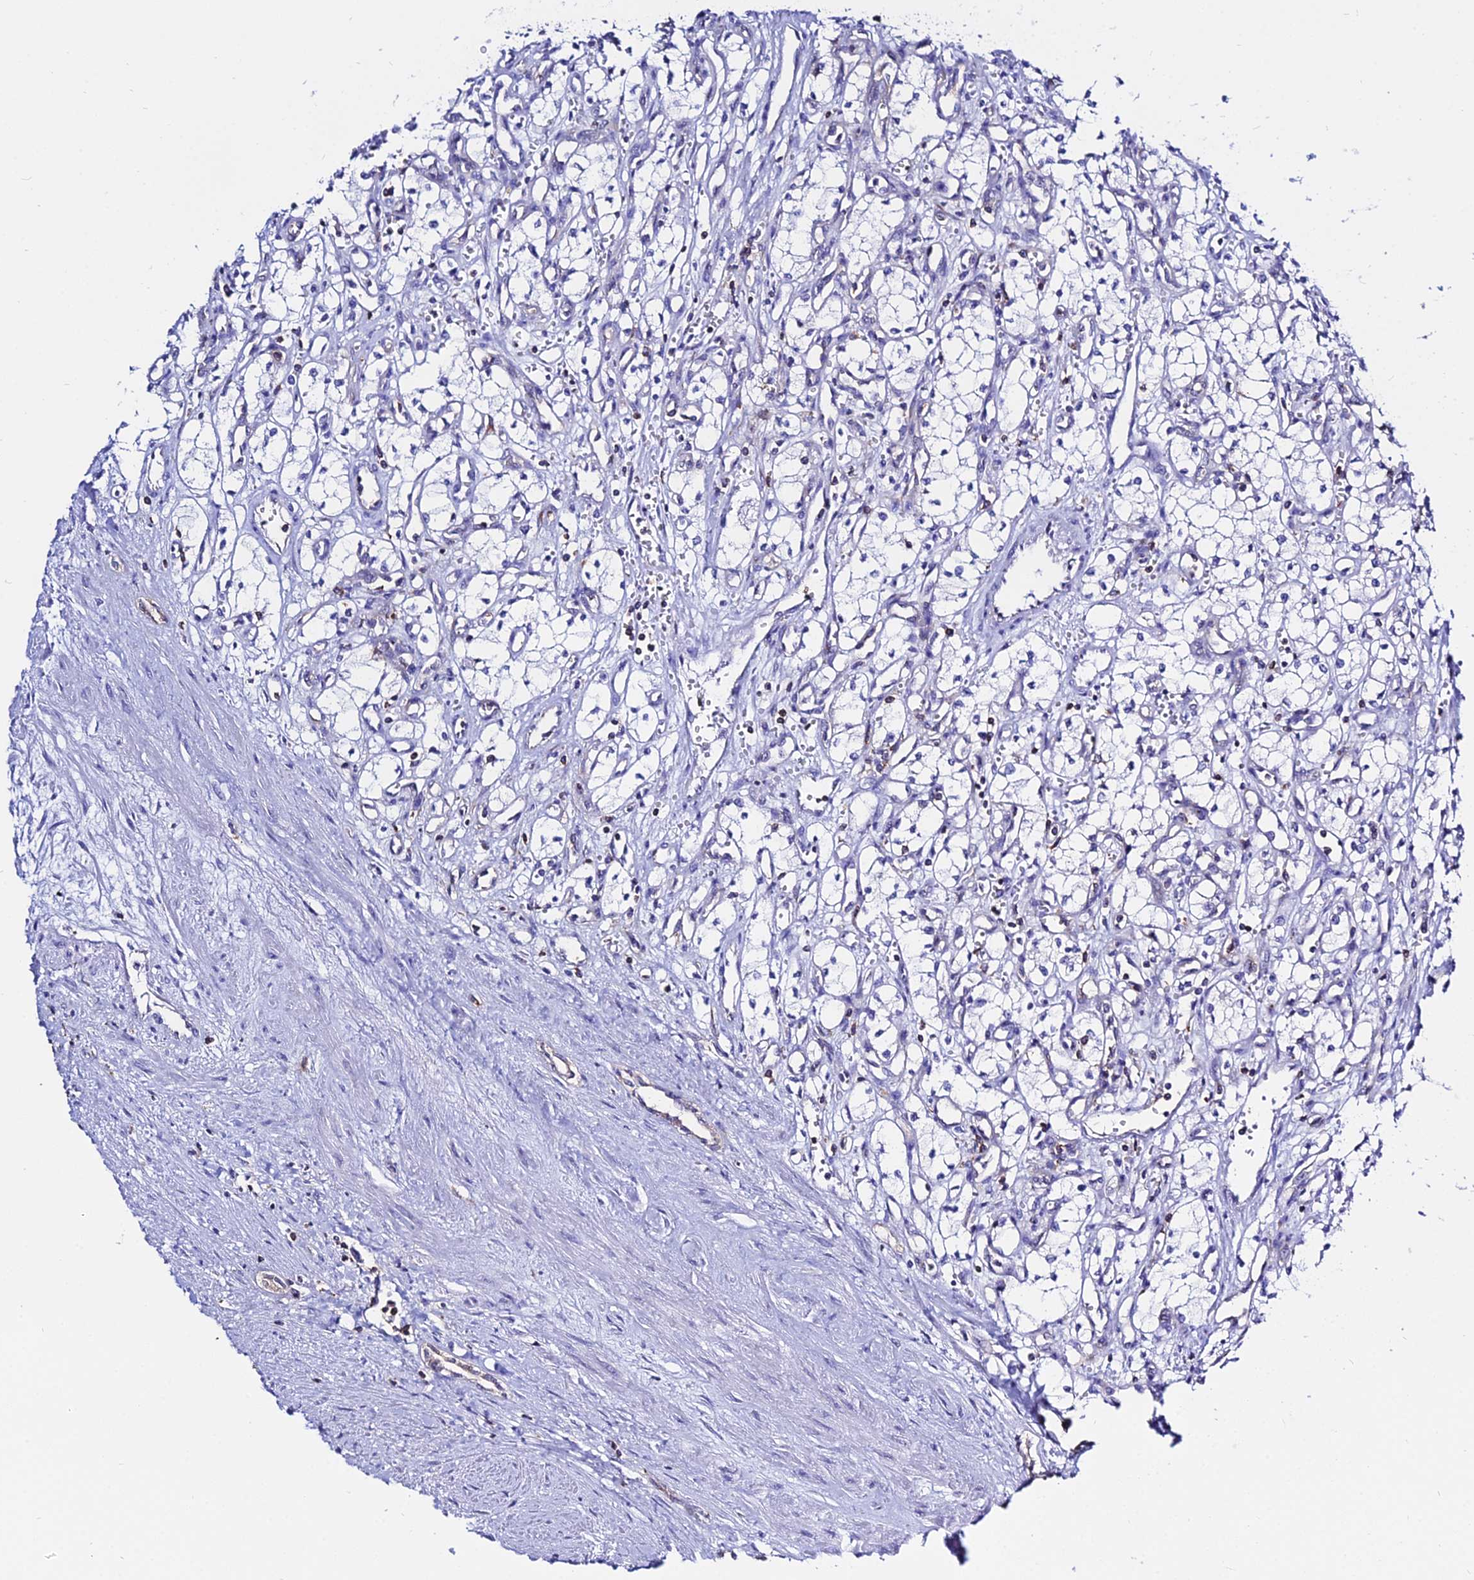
{"staining": {"intensity": "negative", "quantity": "none", "location": "none"}, "tissue": "renal cancer", "cell_type": "Tumor cells", "image_type": "cancer", "snomed": [{"axis": "morphology", "description": "Adenocarcinoma, NOS"}, {"axis": "topography", "description": "Kidney"}], "caption": "Tumor cells show no significant protein expression in renal cancer. (DAB immunohistochemistry (IHC) with hematoxylin counter stain).", "gene": "S100A16", "patient": {"sex": "male", "age": 59}}